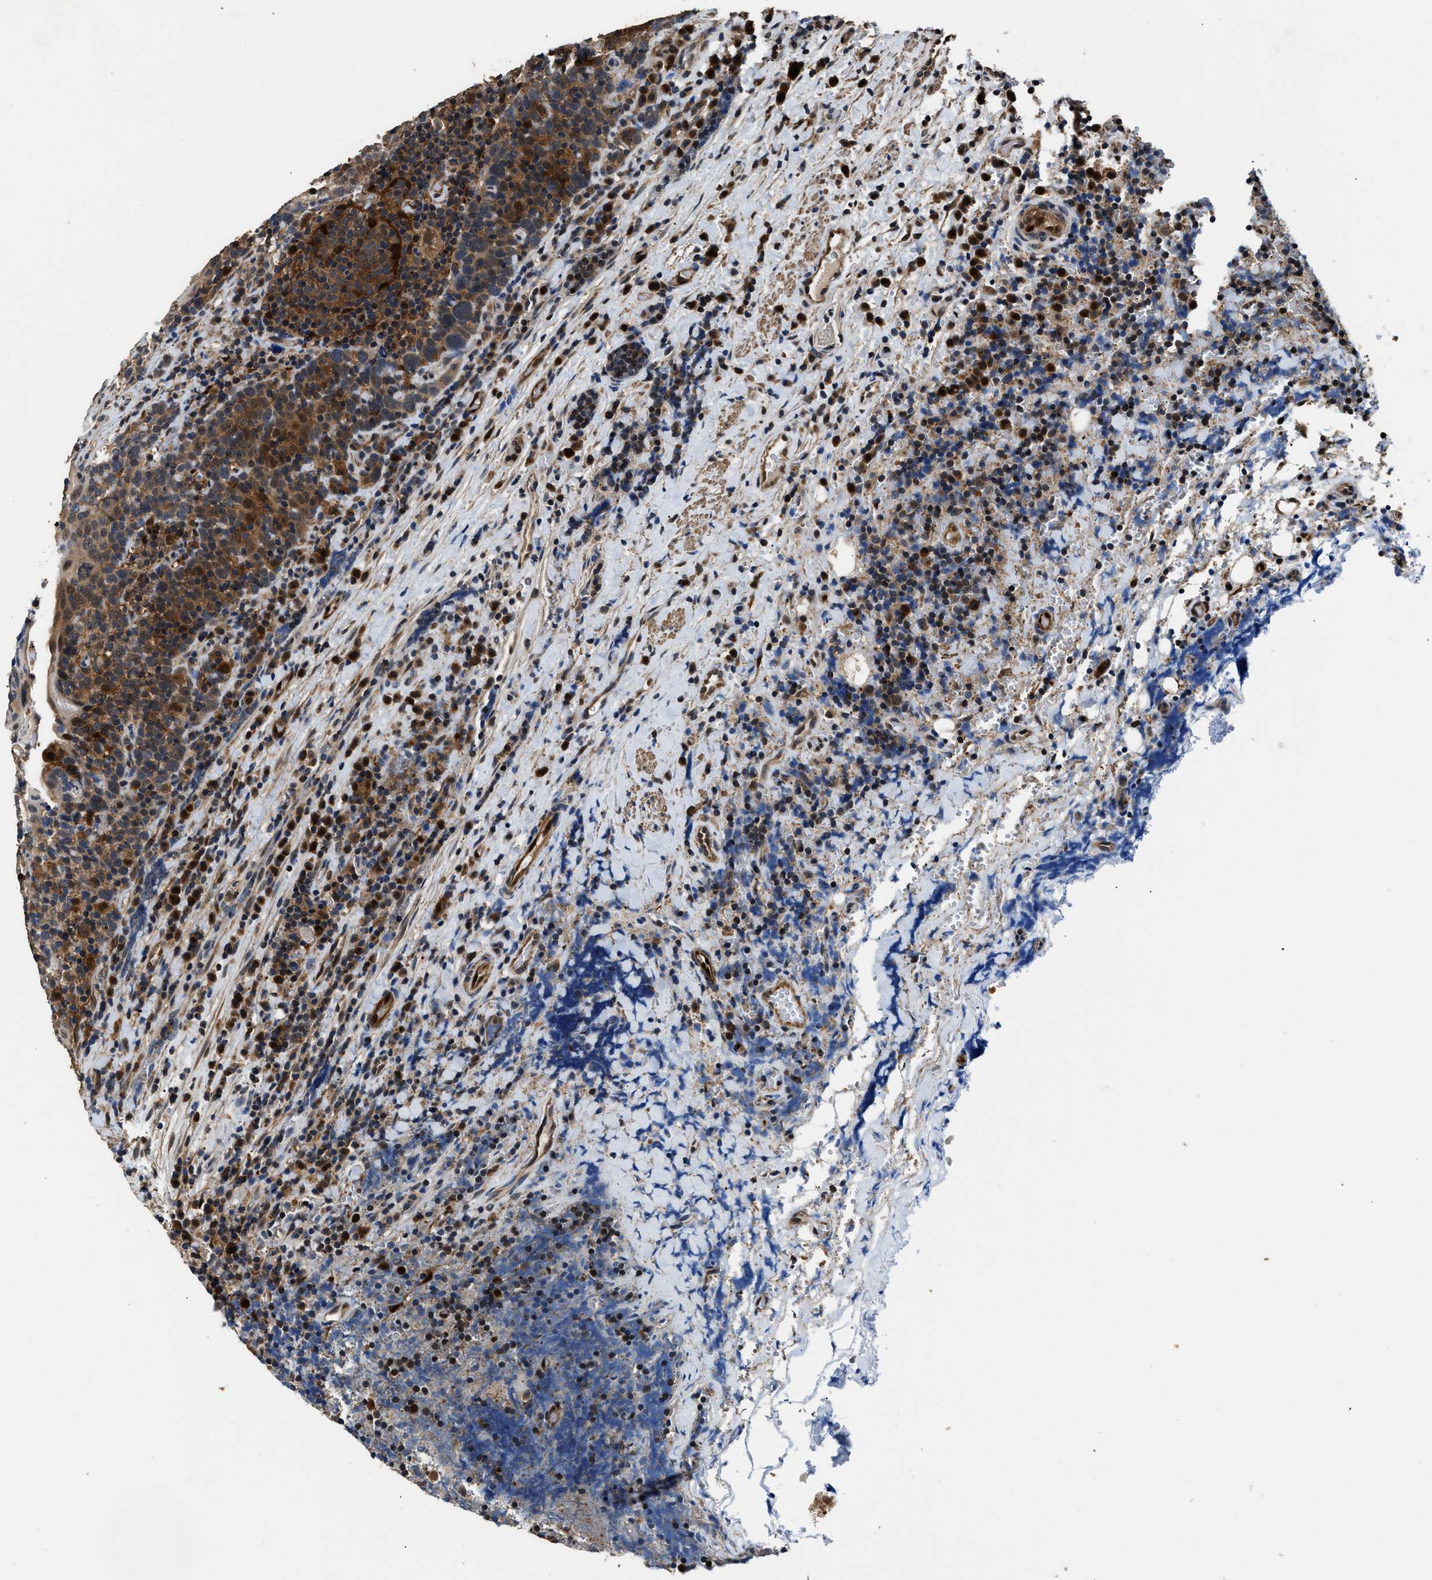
{"staining": {"intensity": "strong", "quantity": ">75%", "location": "cytoplasmic/membranous"}, "tissue": "head and neck cancer", "cell_type": "Tumor cells", "image_type": "cancer", "snomed": [{"axis": "morphology", "description": "Squamous cell carcinoma, NOS"}, {"axis": "morphology", "description": "Squamous cell carcinoma, metastatic, NOS"}, {"axis": "topography", "description": "Lymph node"}, {"axis": "topography", "description": "Head-Neck"}], "caption": "Head and neck cancer (metastatic squamous cell carcinoma) stained with immunohistochemistry (IHC) displays strong cytoplasmic/membranous expression in about >75% of tumor cells.", "gene": "PPA1", "patient": {"sex": "male", "age": 62}}